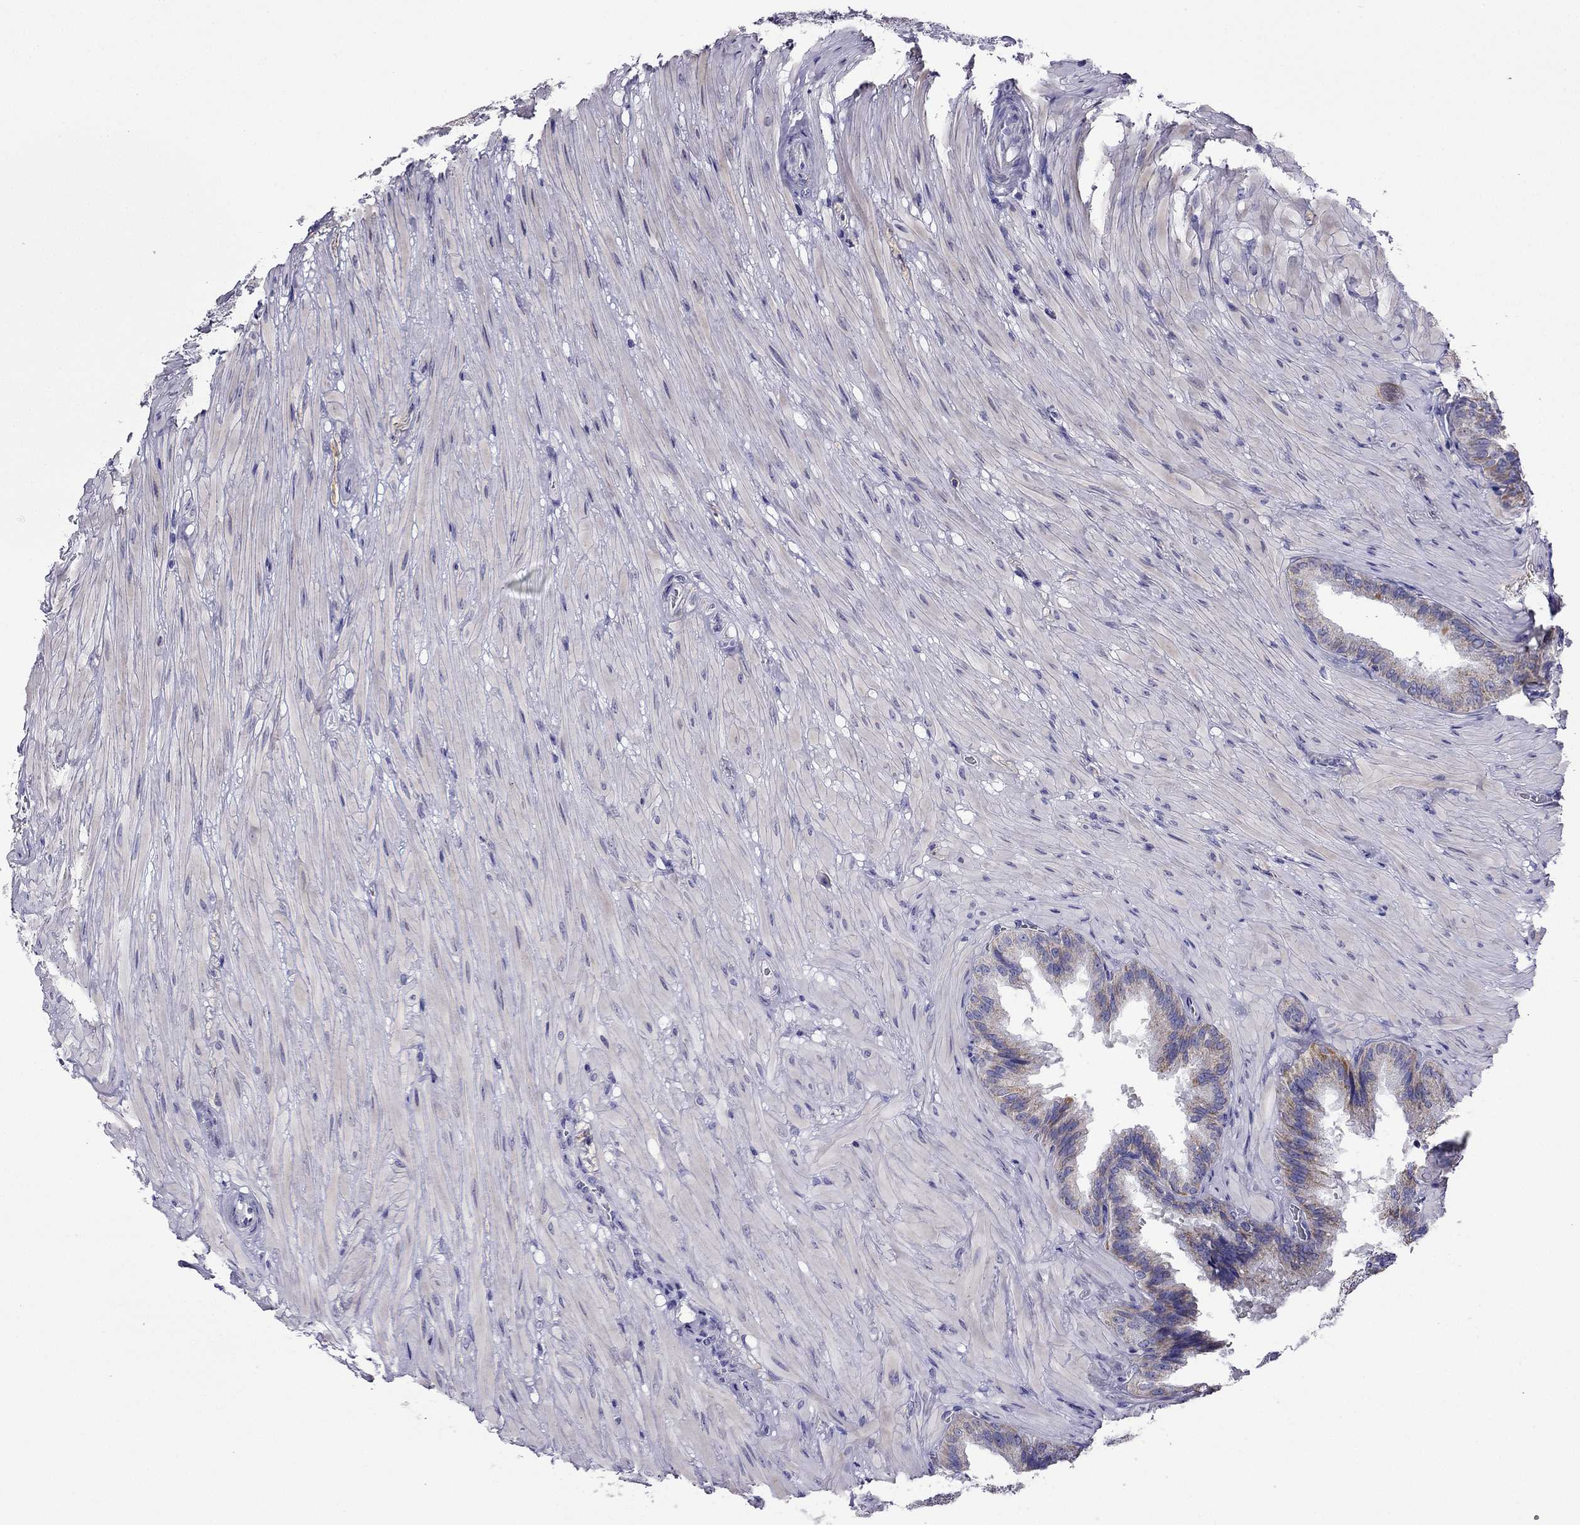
{"staining": {"intensity": "moderate", "quantity": "<25%", "location": "cytoplasmic/membranous"}, "tissue": "seminal vesicle", "cell_type": "Glandular cells", "image_type": "normal", "snomed": [{"axis": "morphology", "description": "Normal tissue, NOS"}, {"axis": "topography", "description": "Seminal veicle"}], "caption": "Immunohistochemical staining of benign seminal vesicle shows low levels of moderate cytoplasmic/membranous positivity in about <25% of glandular cells. The protein of interest is shown in brown color, while the nuclei are stained blue.", "gene": "KIF5A", "patient": {"sex": "male", "age": 37}}